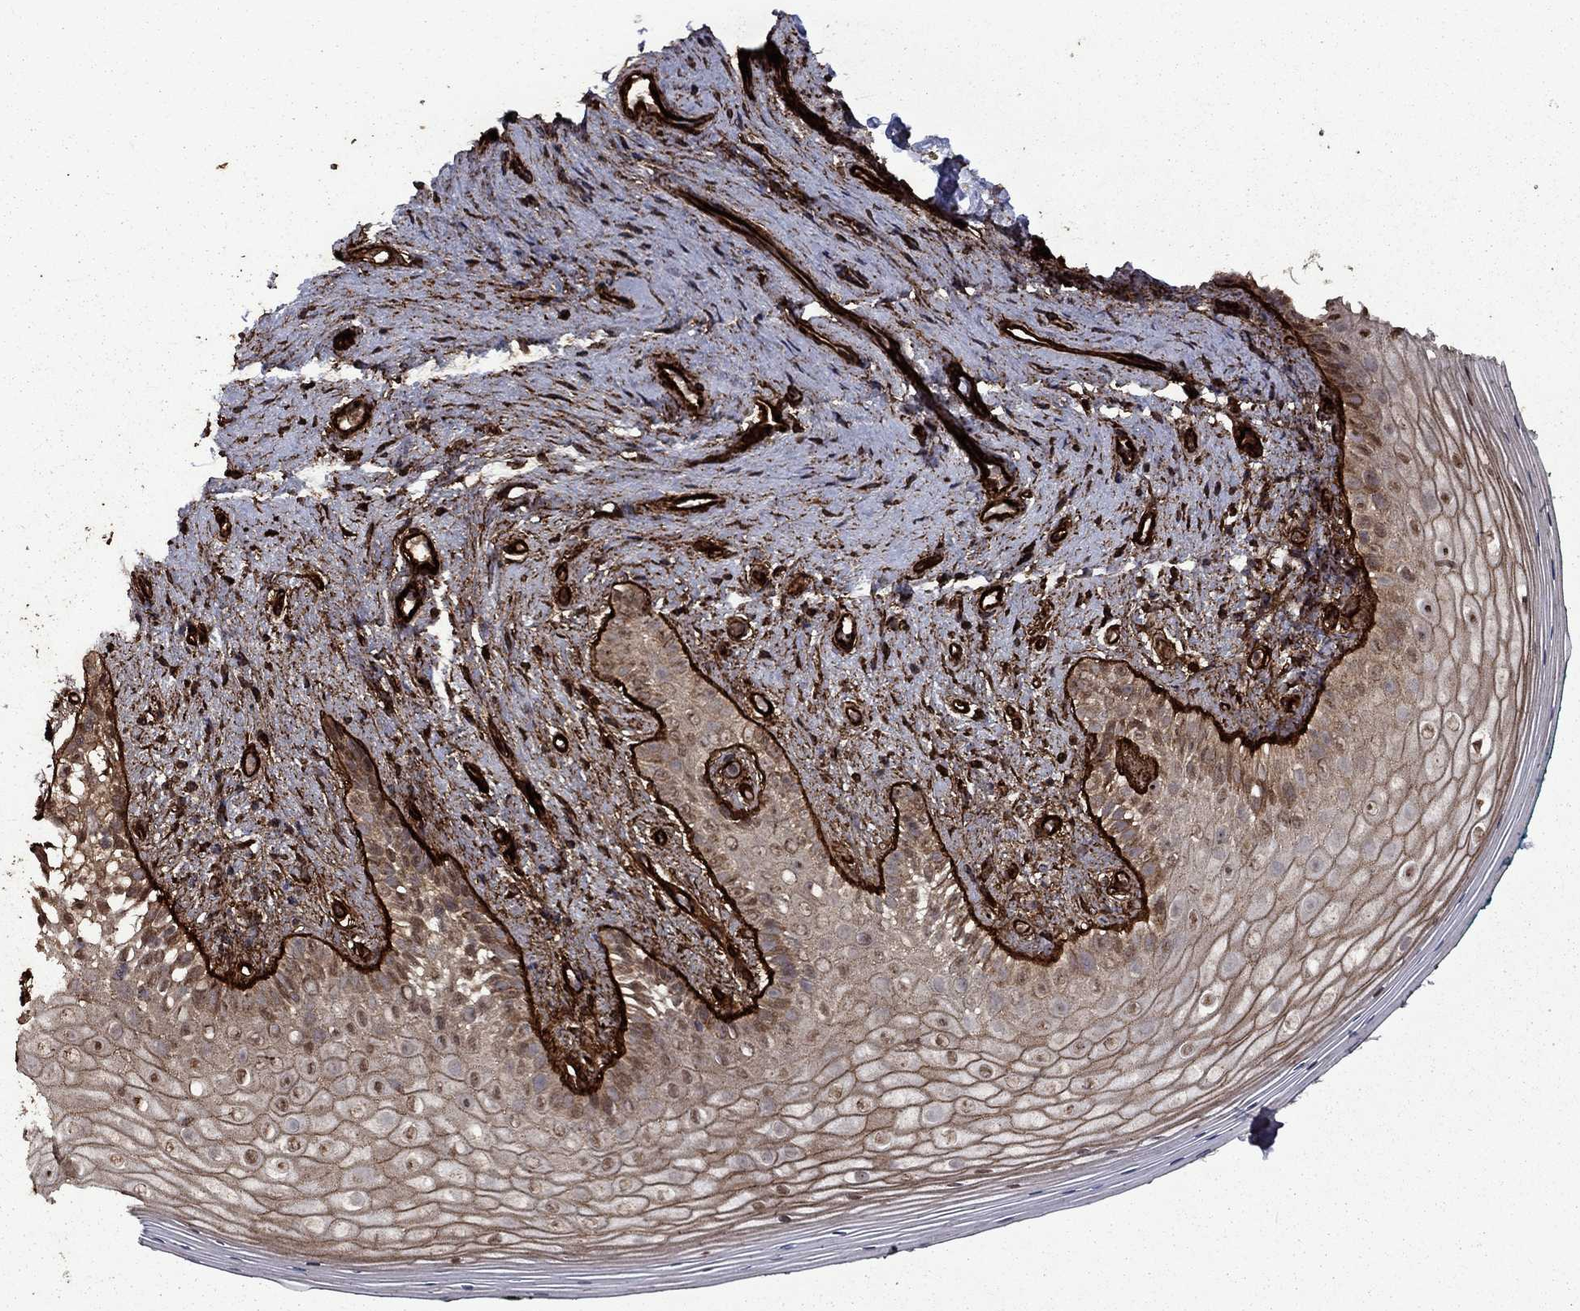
{"staining": {"intensity": "moderate", "quantity": "<25%", "location": "cytoplasmic/membranous,nuclear"}, "tissue": "vagina", "cell_type": "Squamous epithelial cells", "image_type": "normal", "snomed": [{"axis": "morphology", "description": "Normal tissue, NOS"}, {"axis": "topography", "description": "Vagina"}], "caption": "This histopathology image reveals IHC staining of benign human vagina, with low moderate cytoplasmic/membranous,nuclear positivity in approximately <25% of squamous epithelial cells.", "gene": "COL18A1", "patient": {"sex": "female", "age": 47}}